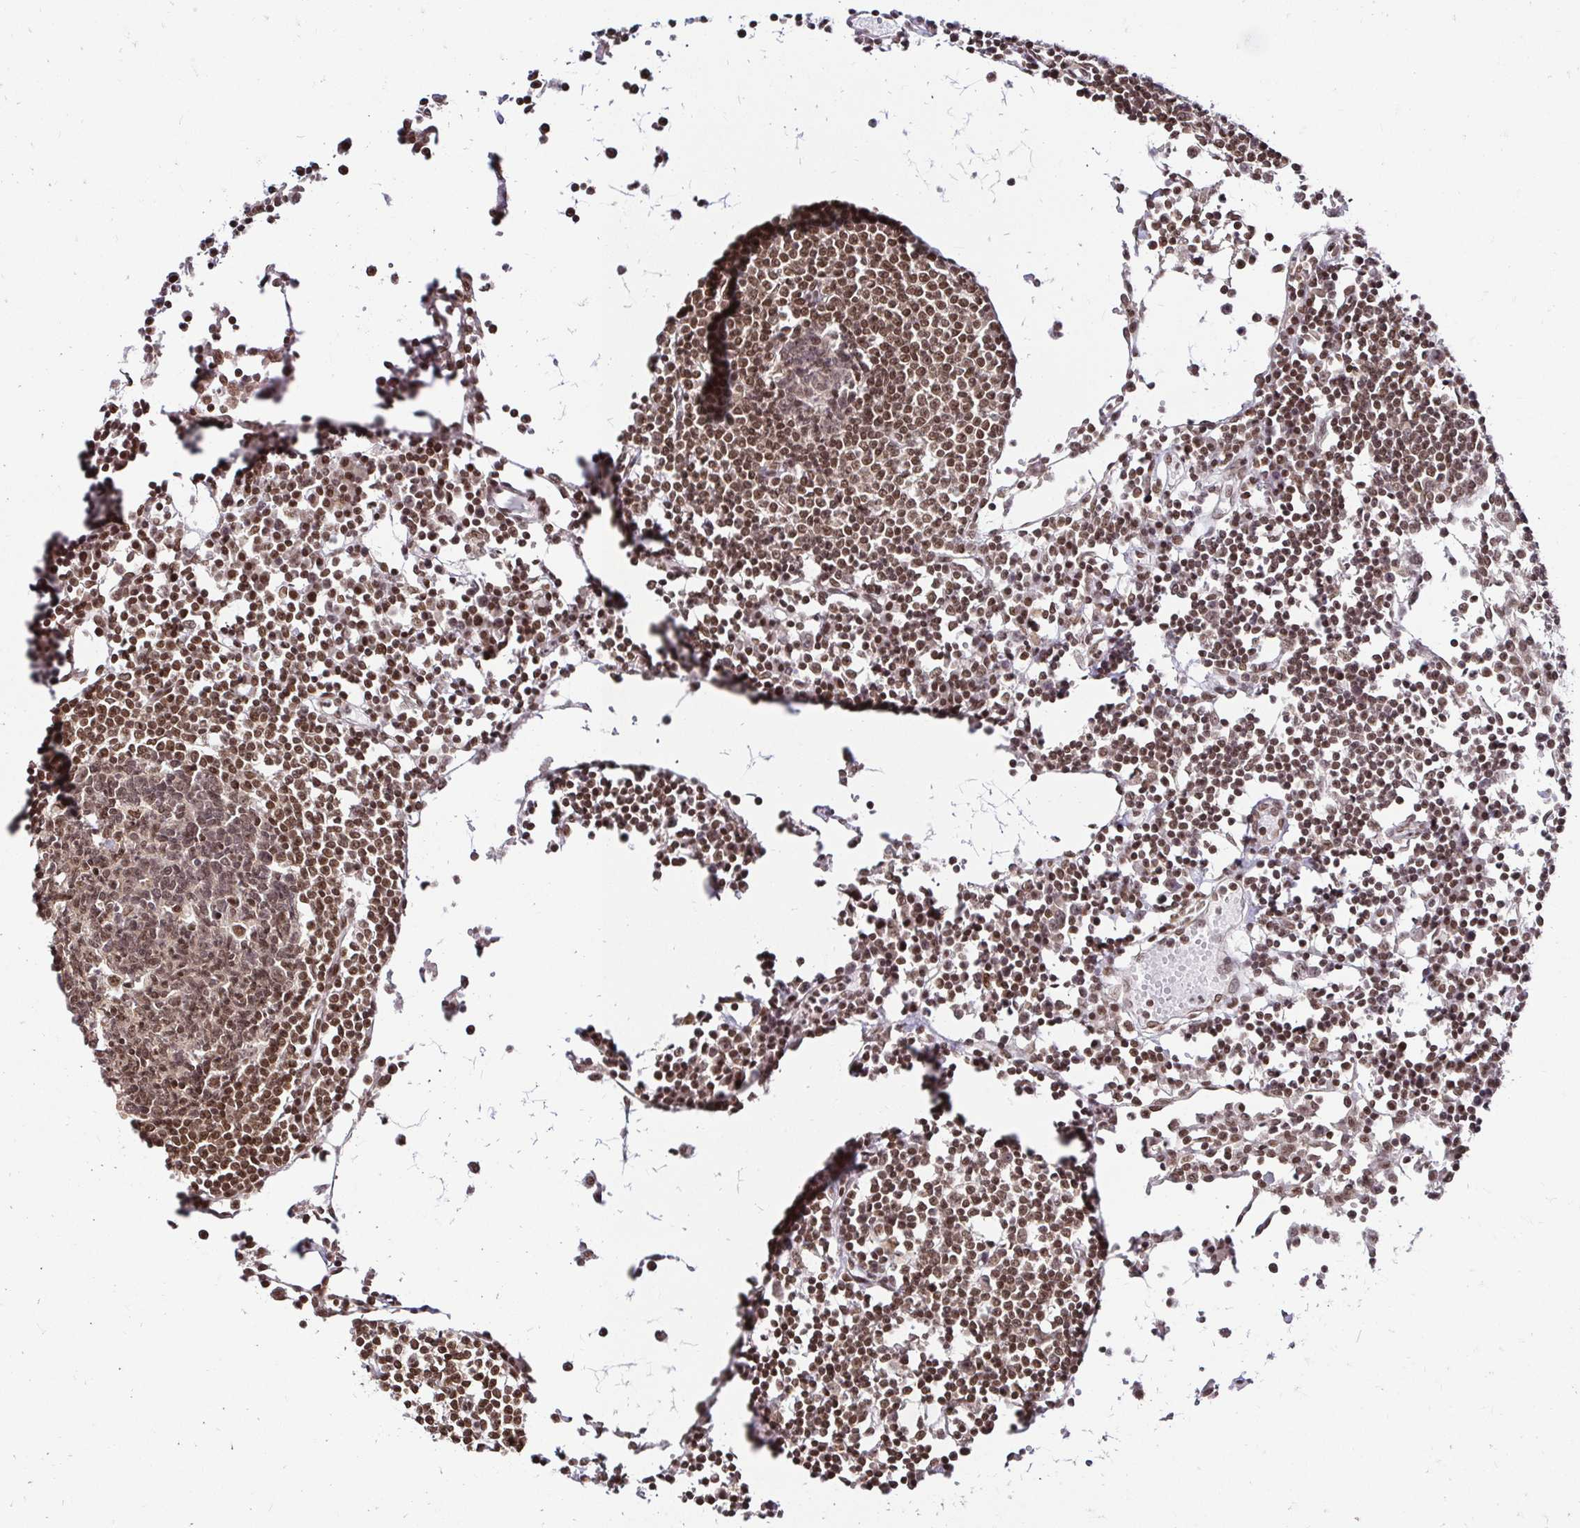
{"staining": {"intensity": "weak", "quantity": "<25%", "location": "nuclear"}, "tissue": "lymph node", "cell_type": "Germinal center cells", "image_type": "normal", "snomed": [{"axis": "morphology", "description": "Normal tissue, NOS"}, {"axis": "topography", "description": "Lymph node"}], "caption": "IHC of benign human lymph node demonstrates no expression in germinal center cells.", "gene": "GLYR1", "patient": {"sex": "female", "age": 78}}